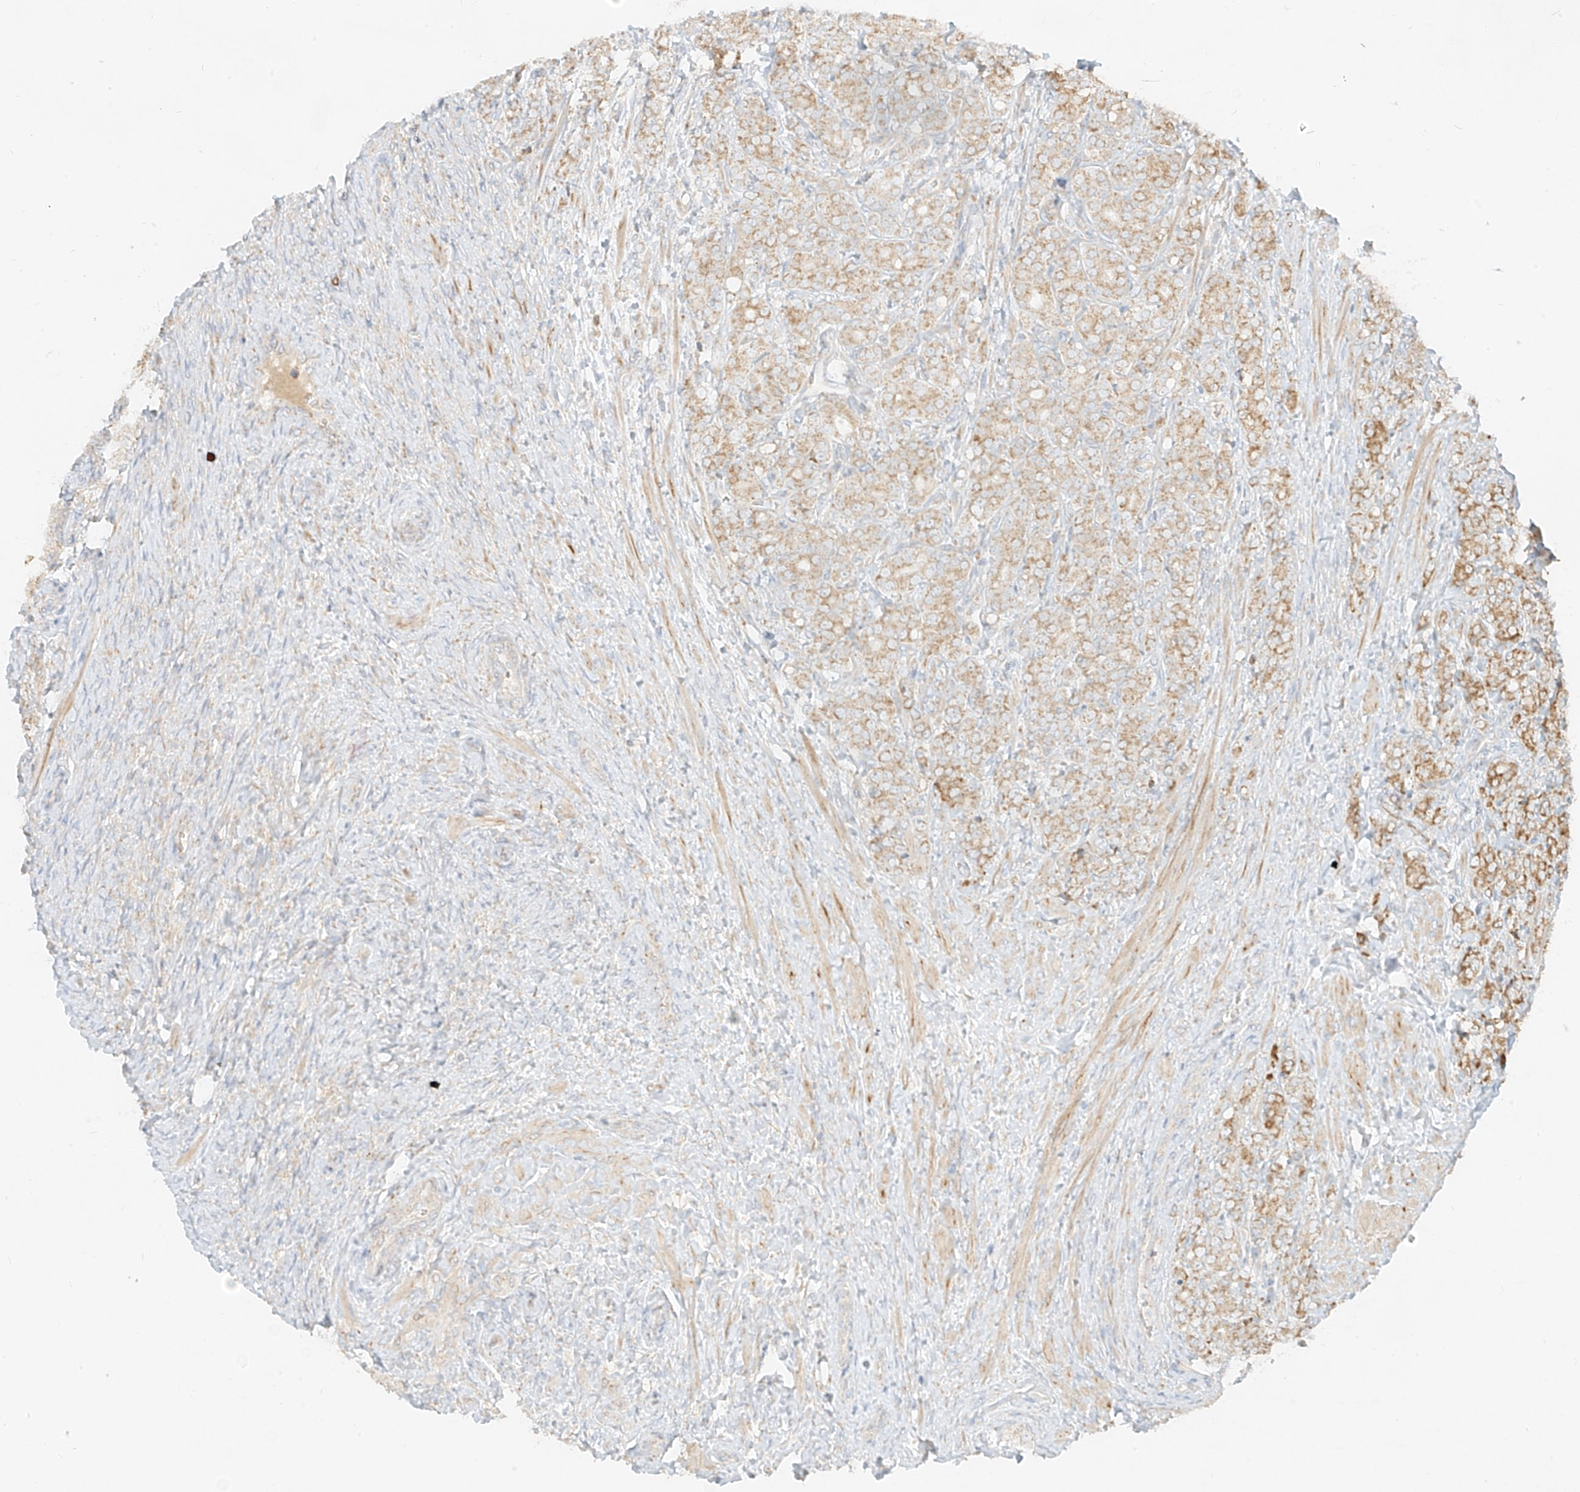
{"staining": {"intensity": "moderate", "quantity": "25%-75%", "location": "cytoplasmic/membranous"}, "tissue": "prostate cancer", "cell_type": "Tumor cells", "image_type": "cancer", "snomed": [{"axis": "morphology", "description": "Adenocarcinoma, High grade"}, {"axis": "topography", "description": "Prostate"}], "caption": "Protein staining by immunohistochemistry shows moderate cytoplasmic/membranous expression in approximately 25%-75% of tumor cells in prostate high-grade adenocarcinoma.", "gene": "ZIM3", "patient": {"sex": "male", "age": 62}}